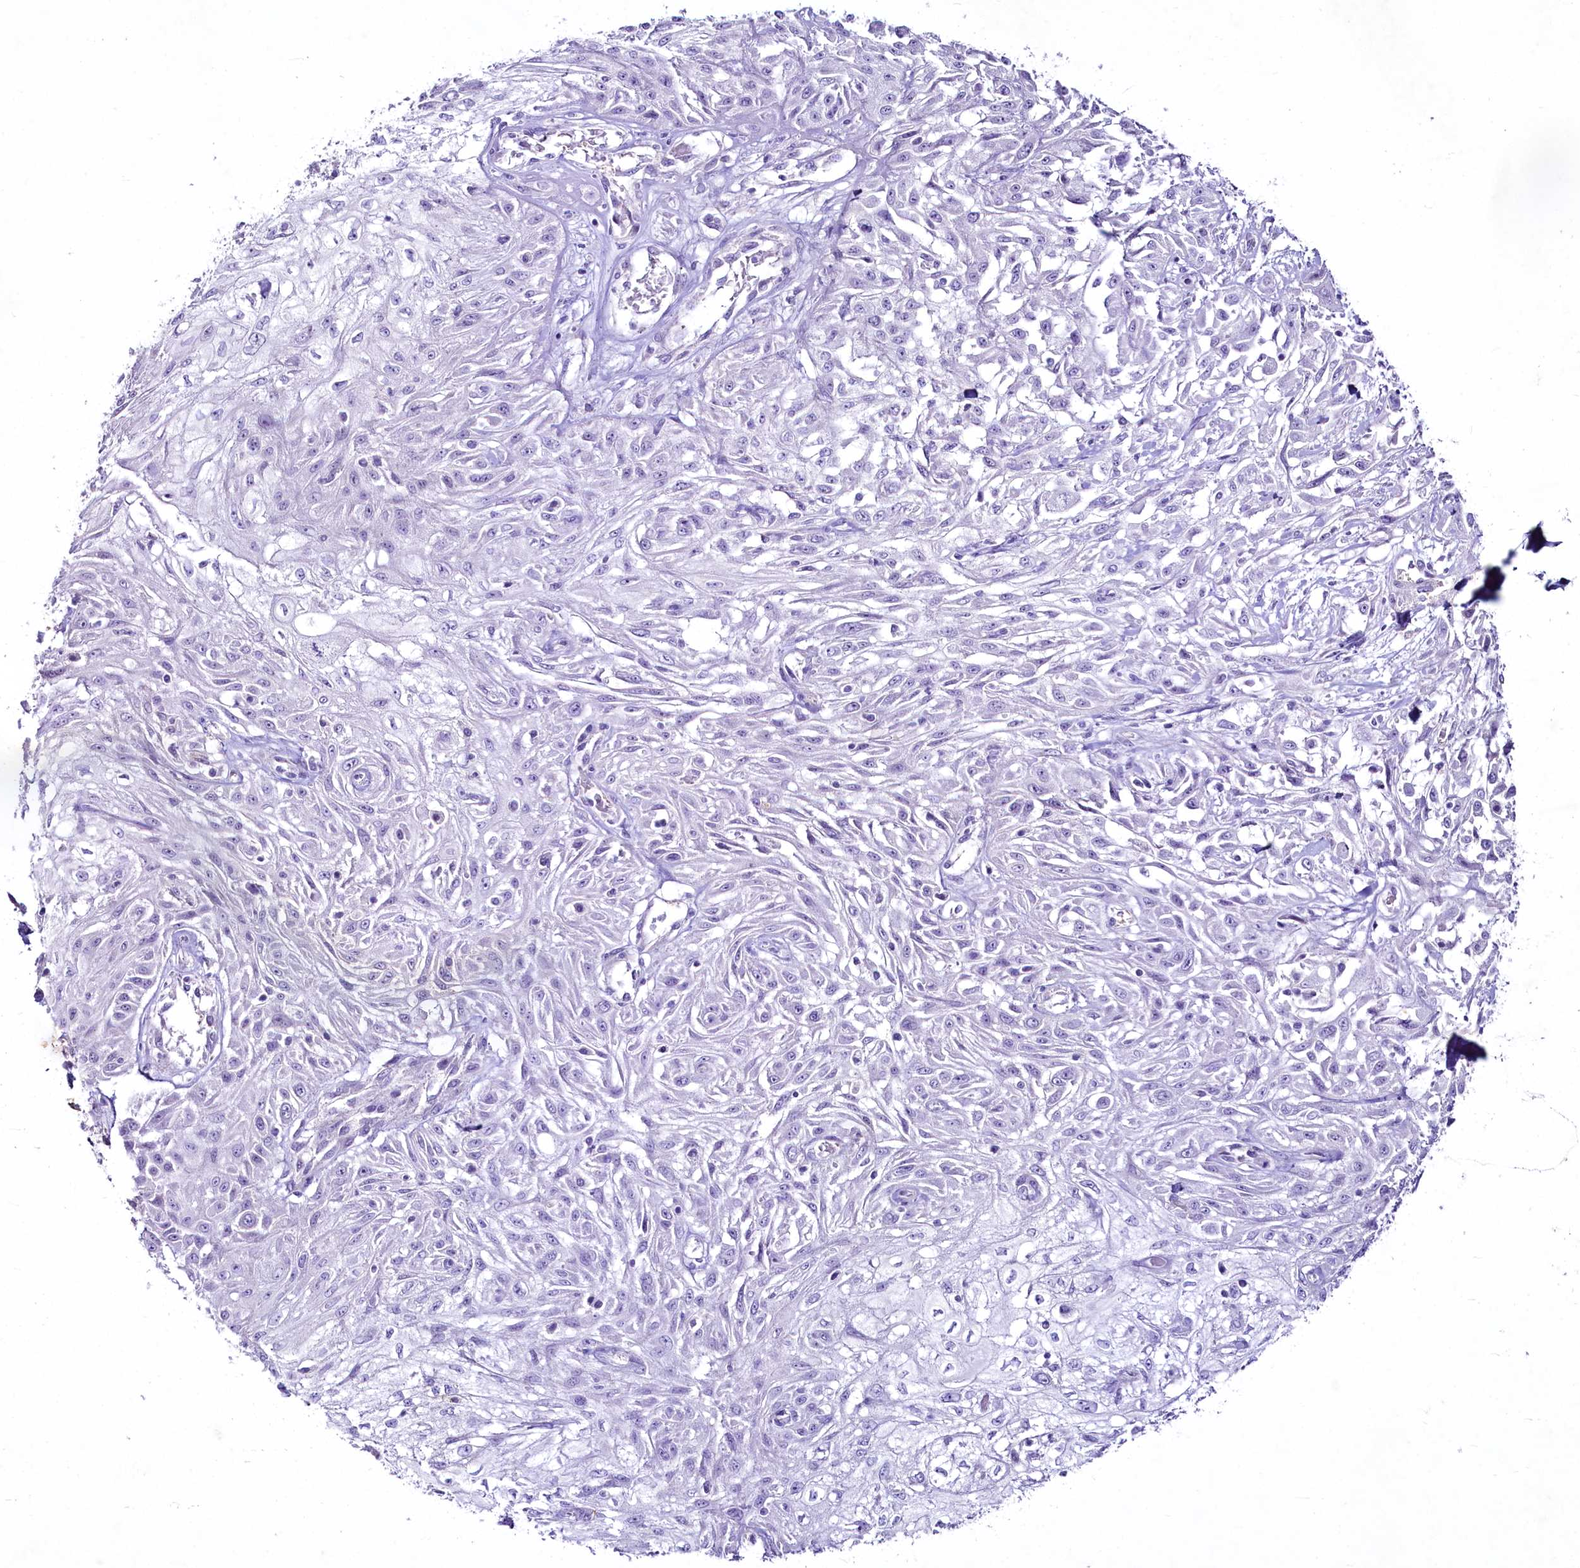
{"staining": {"intensity": "negative", "quantity": "none", "location": "none"}, "tissue": "skin cancer", "cell_type": "Tumor cells", "image_type": "cancer", "snomed": [{"axis": "morphology", "description": "Squamous cell carcinoma, NOS"}, {"axis": "morphology", "description": "Squamous cell carcinoma, metastatic, NOS"}, {"axis": "topography", "description": "Skin"}, {"axis": "topography", "description": "Lymph node"}], "caption": "DAB (3,3'-diaminobenzidine) immunohistochemical staining of human metastatic squamous cell carcinoma (skin) exhibits no significant expression in tumor cells. The staining was performed using DAB (3,3'-diaminobenzidine) to visualize the protein expression in brown, while the nuclei were stained in blue with hematoxylin (Magnification: 20x).", "gene": "FAM209B", "patient": {"sex": "male", "age": 75}}